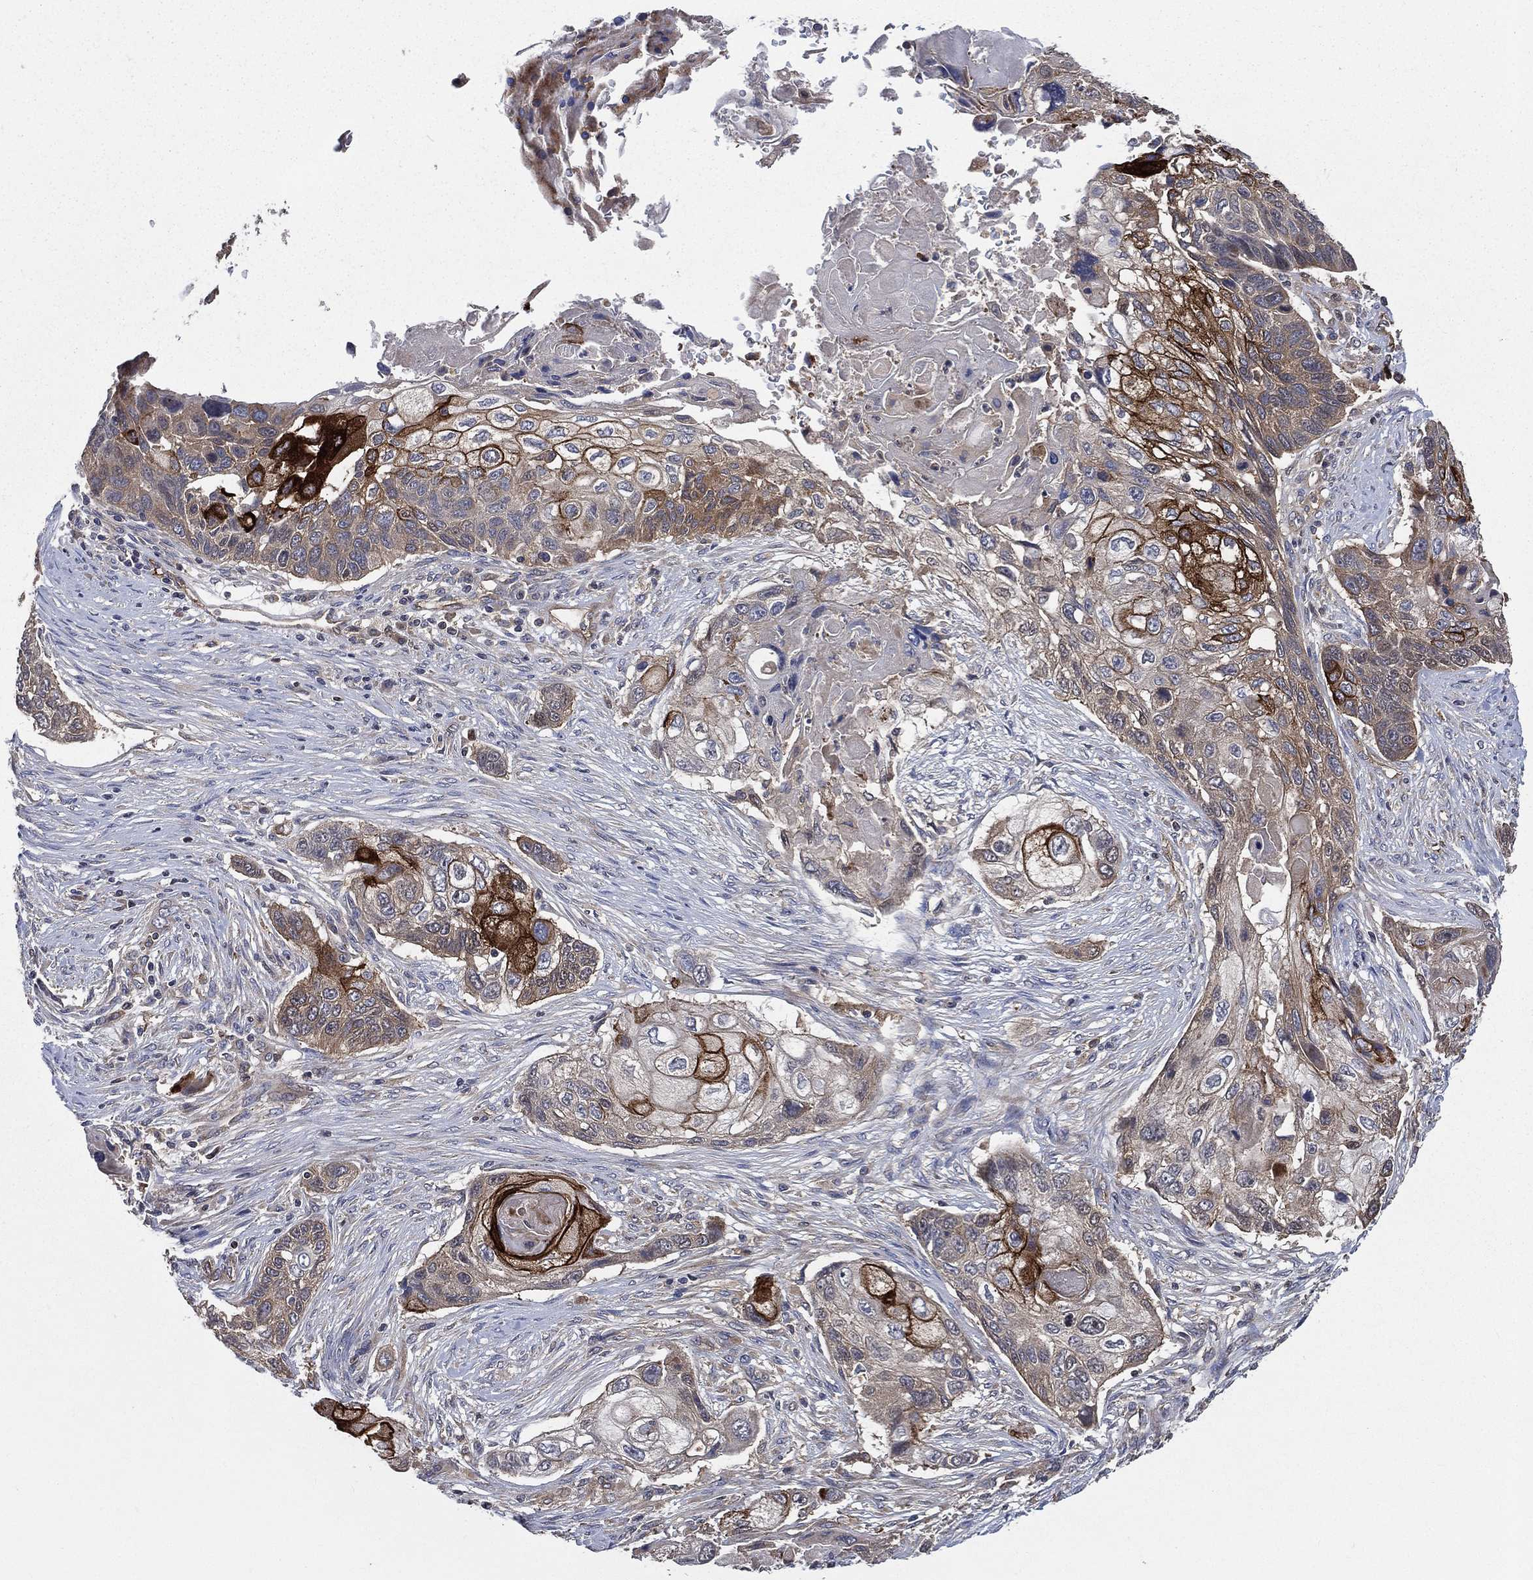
{"staining": {"intensity": "strong", "quantity": "<25%", "location": "cytoplasmic/membranous"}, "tissue": "lung cancer", "cell_type": "Tumor cells", "image_type": "cancer", "snomed": [{"axis": "morphology", "description": "Normal tissue, NOS"}, {"axis": "morphology", "description": "Squamous cell carcinoma, NOS"}, {"axis": "topography", "description": "Bronchus"}, {"axis": "topography", "description": "Lung"}], "caption": "IHC image of lung cancer (squamous cell carcinoma) stained for a protein (brown), which exhibits medium levels of strong cytoplasmic/membranous positivity in approximately <25% of tumor cells.", "gene": "SMPD3", "patient": {"sex": "male", "age": 69}}